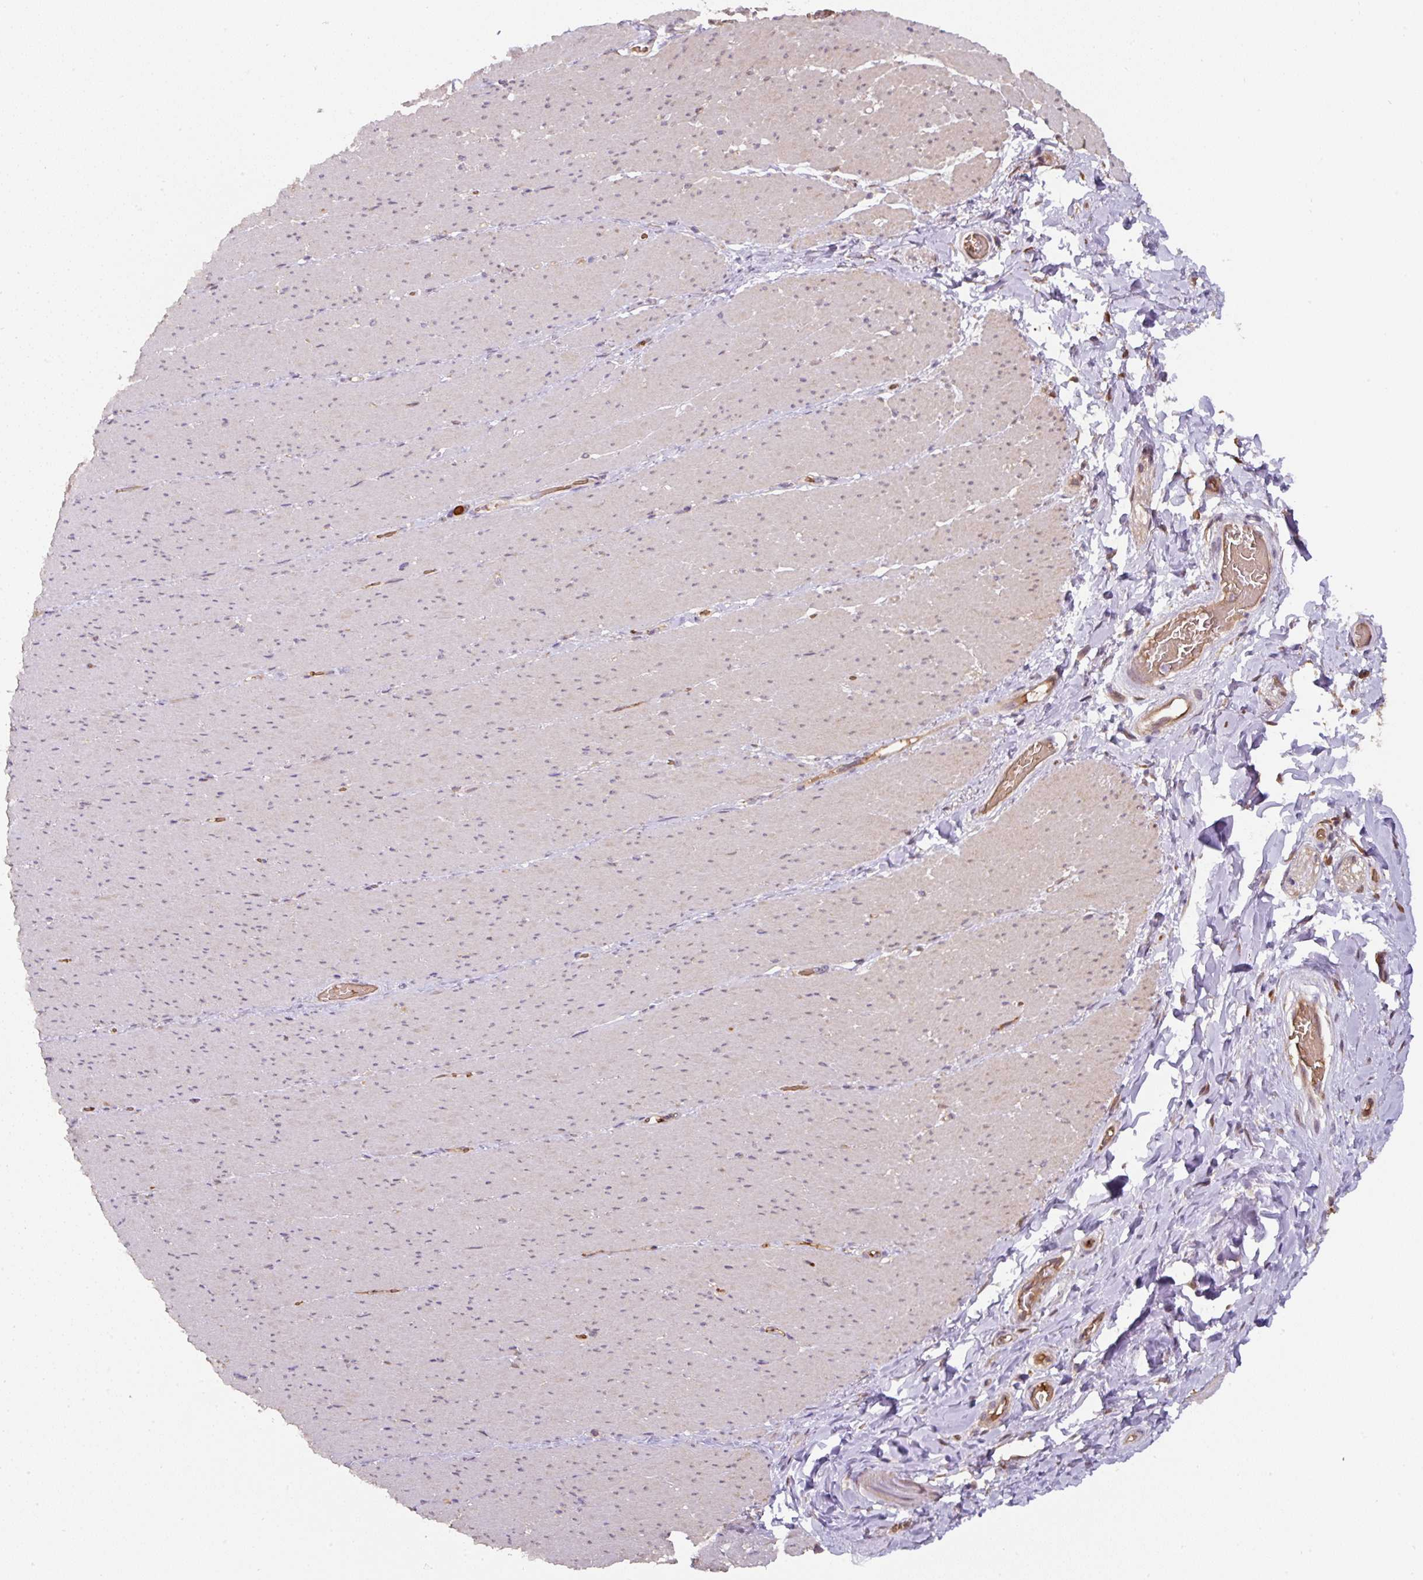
{"staining": {"intensity": "moderate", "quantity": "25%-75%", "location": "cytoplasmic/membranous,nuclear"}, "tissue": "smooth muscle", "cell_type": "Smooth muscle cells", "image_type": "normal", "snomed": [{"axis": "morphology", "description": "Normal tissue, NOS"}, {"axis": "topography", "description": "Smooth muscle"}, {"axis": "topography", "description": "Rectum"}], "caption": "Moderate cytoplasmic/membranous,nuclear expression for a protein is identified in approximately 25%-75% of smooth muscle cells of unremarkable smooth muscle using immunohistochemistry (IHC).", "gene": "ST13", "patient": {"sex": "male", "age": 53}}